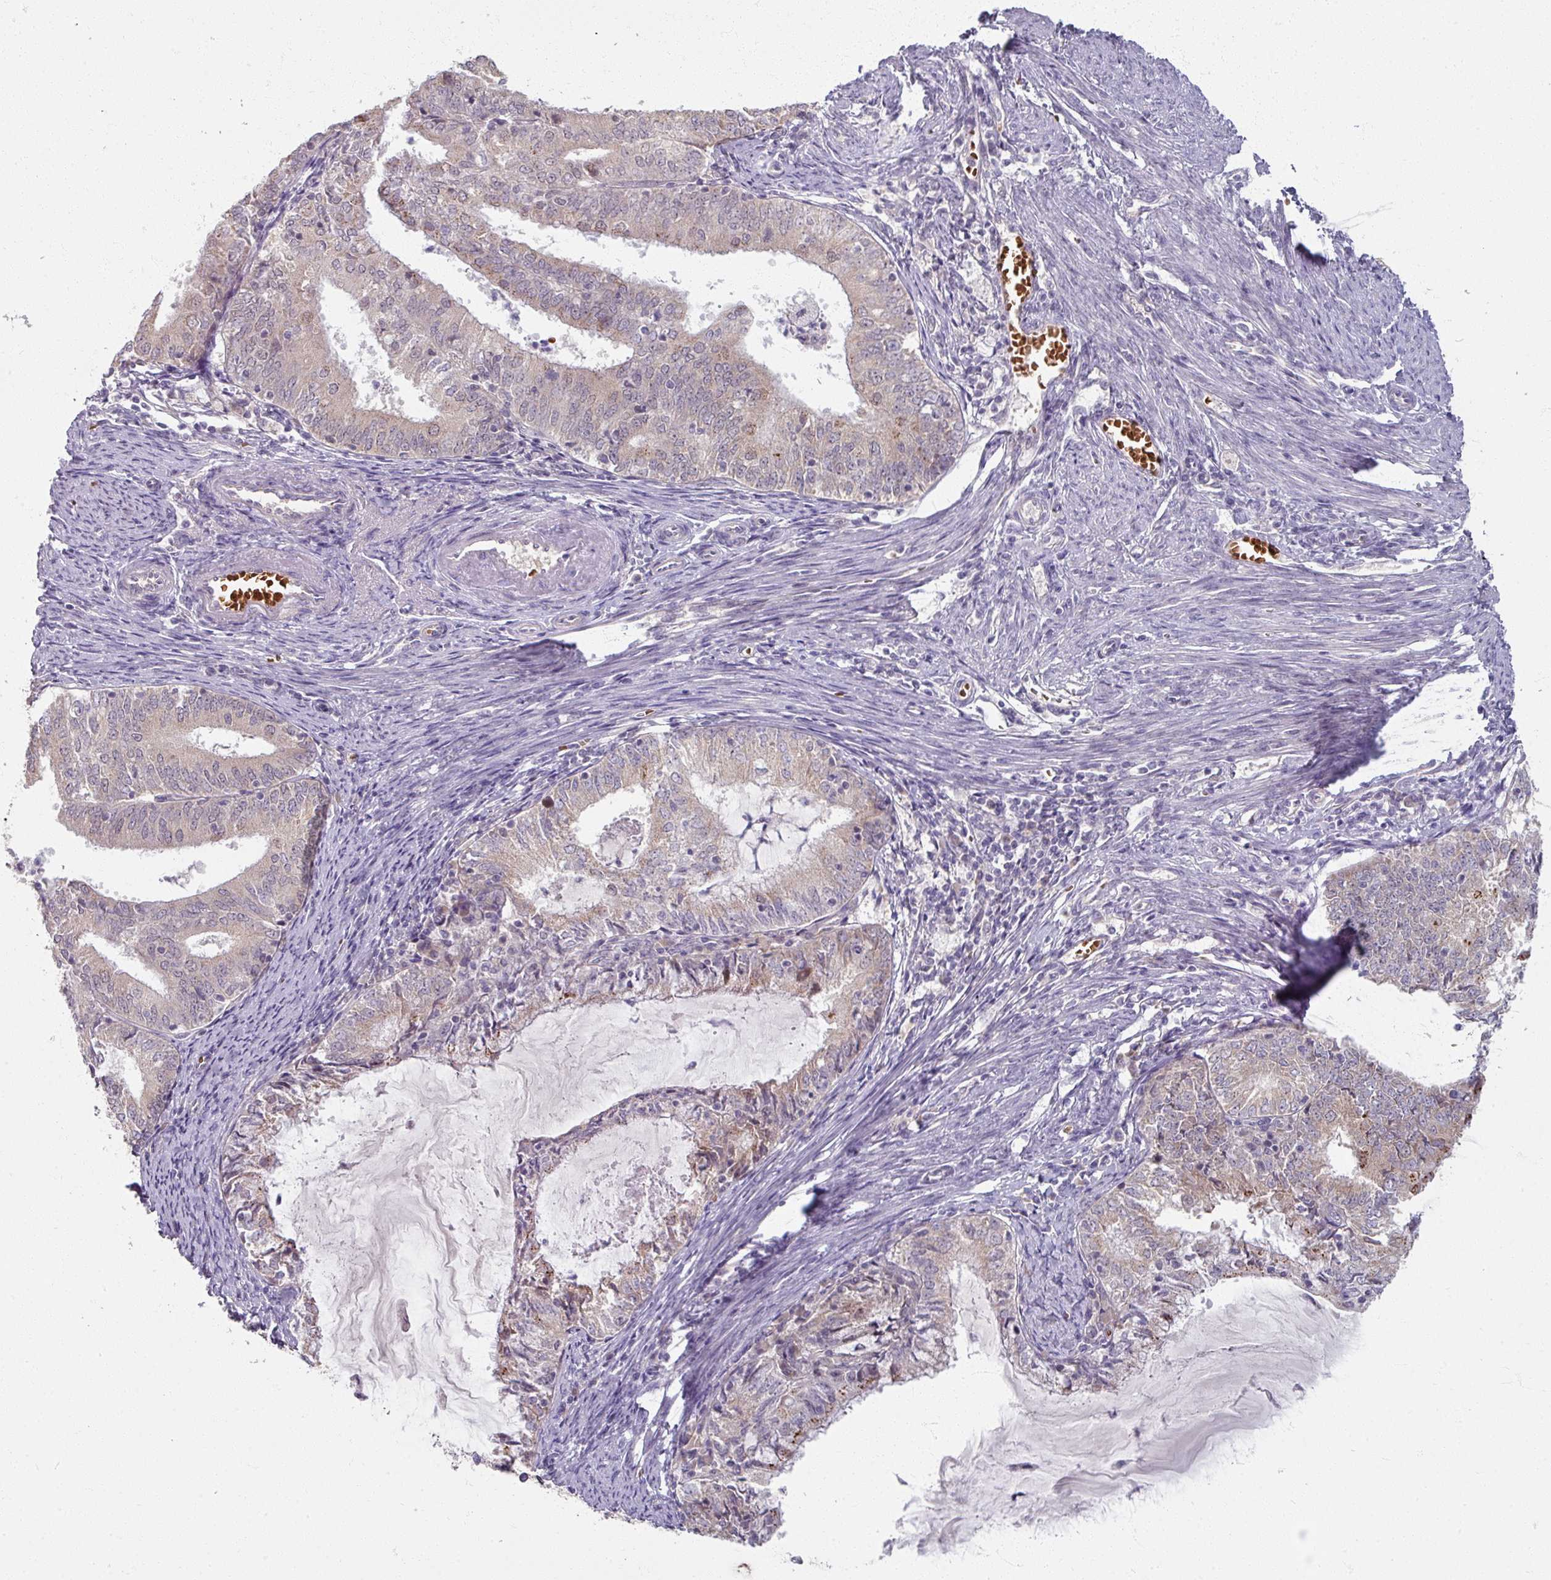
{"staining": {"intensity": "weak", "quantity": "<25%", "location": "cytoplasmic/membranous"}, "tissue": "endometrial cancer", "cell_type": "Tumor cells", "image_type": "cancer", "snomed": [{"axis": "morphology", "description": "Adenocarcinoma, NOS"}, {"axis": "topography", "description": "Endometrium"}], "caption": "This is an immunohistochemistry photomicrograph of endometrial cancer. There is no staining in tumor cells.", "gene": "KMT5C", "patient": {"sex": "female", "age": 57}}